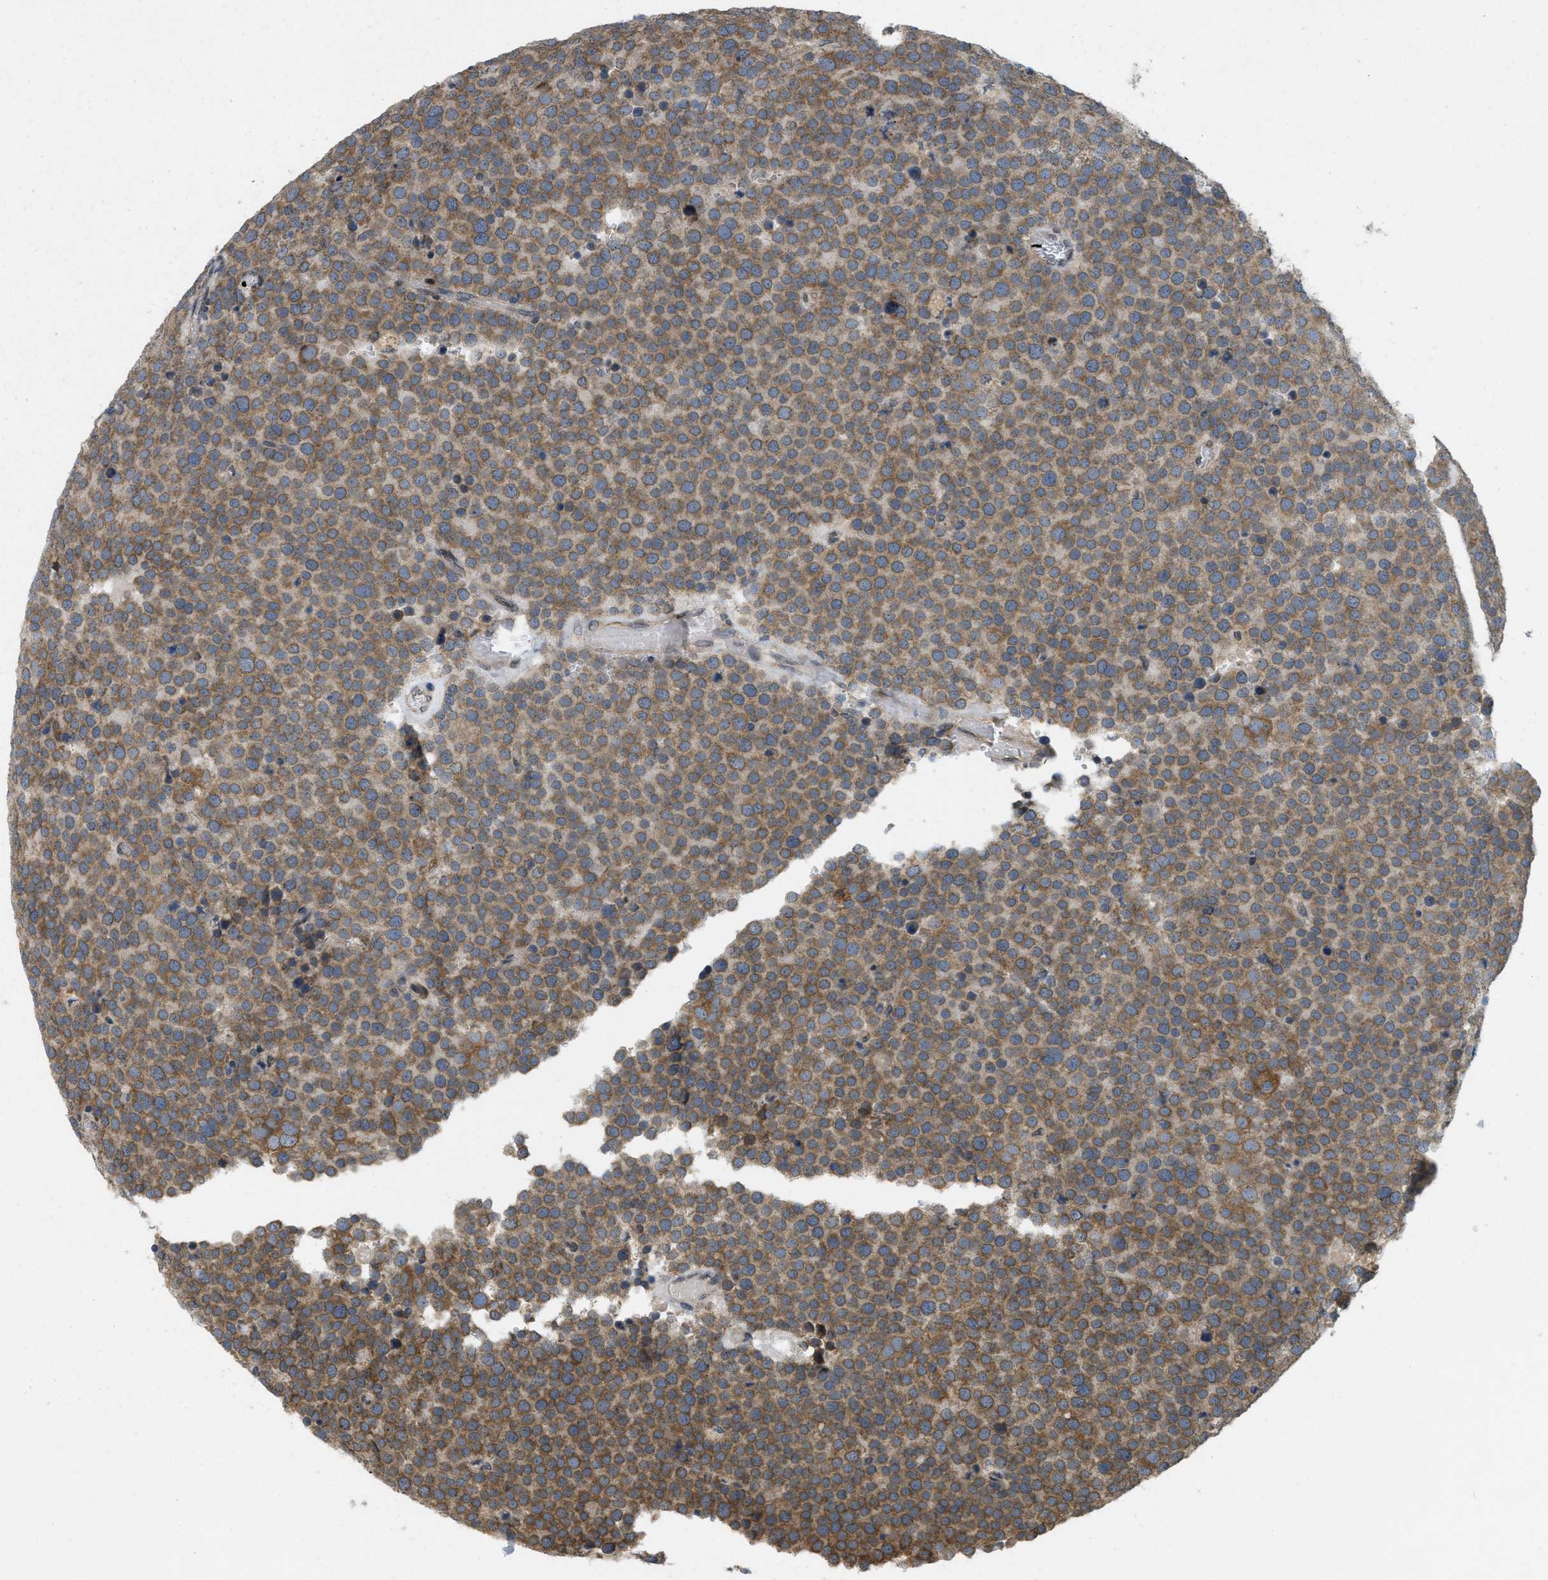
{"staining": {"intensity": "moderate", "quantity": ">75%", "location": "cytoplasmic/membranous"}, "tissue": "testis cancer", "cell_type": "Tumor cells", "image_type": "cancer", "snomed": [{"axis": "morphology", "description": "Normal tissue, NOS"}, {"axis": "morphology", "description": "Seminoma, NOS"}, {"axis": "topography", "description": "Testis"}], "caption": "Moderate cytoplasmic/membranous protein positivity is identified in approximately >75% of tumor cells in seminoma (testis).", "gene": "IFNLR1", "patient": {"sex": "male", "age": 71}}